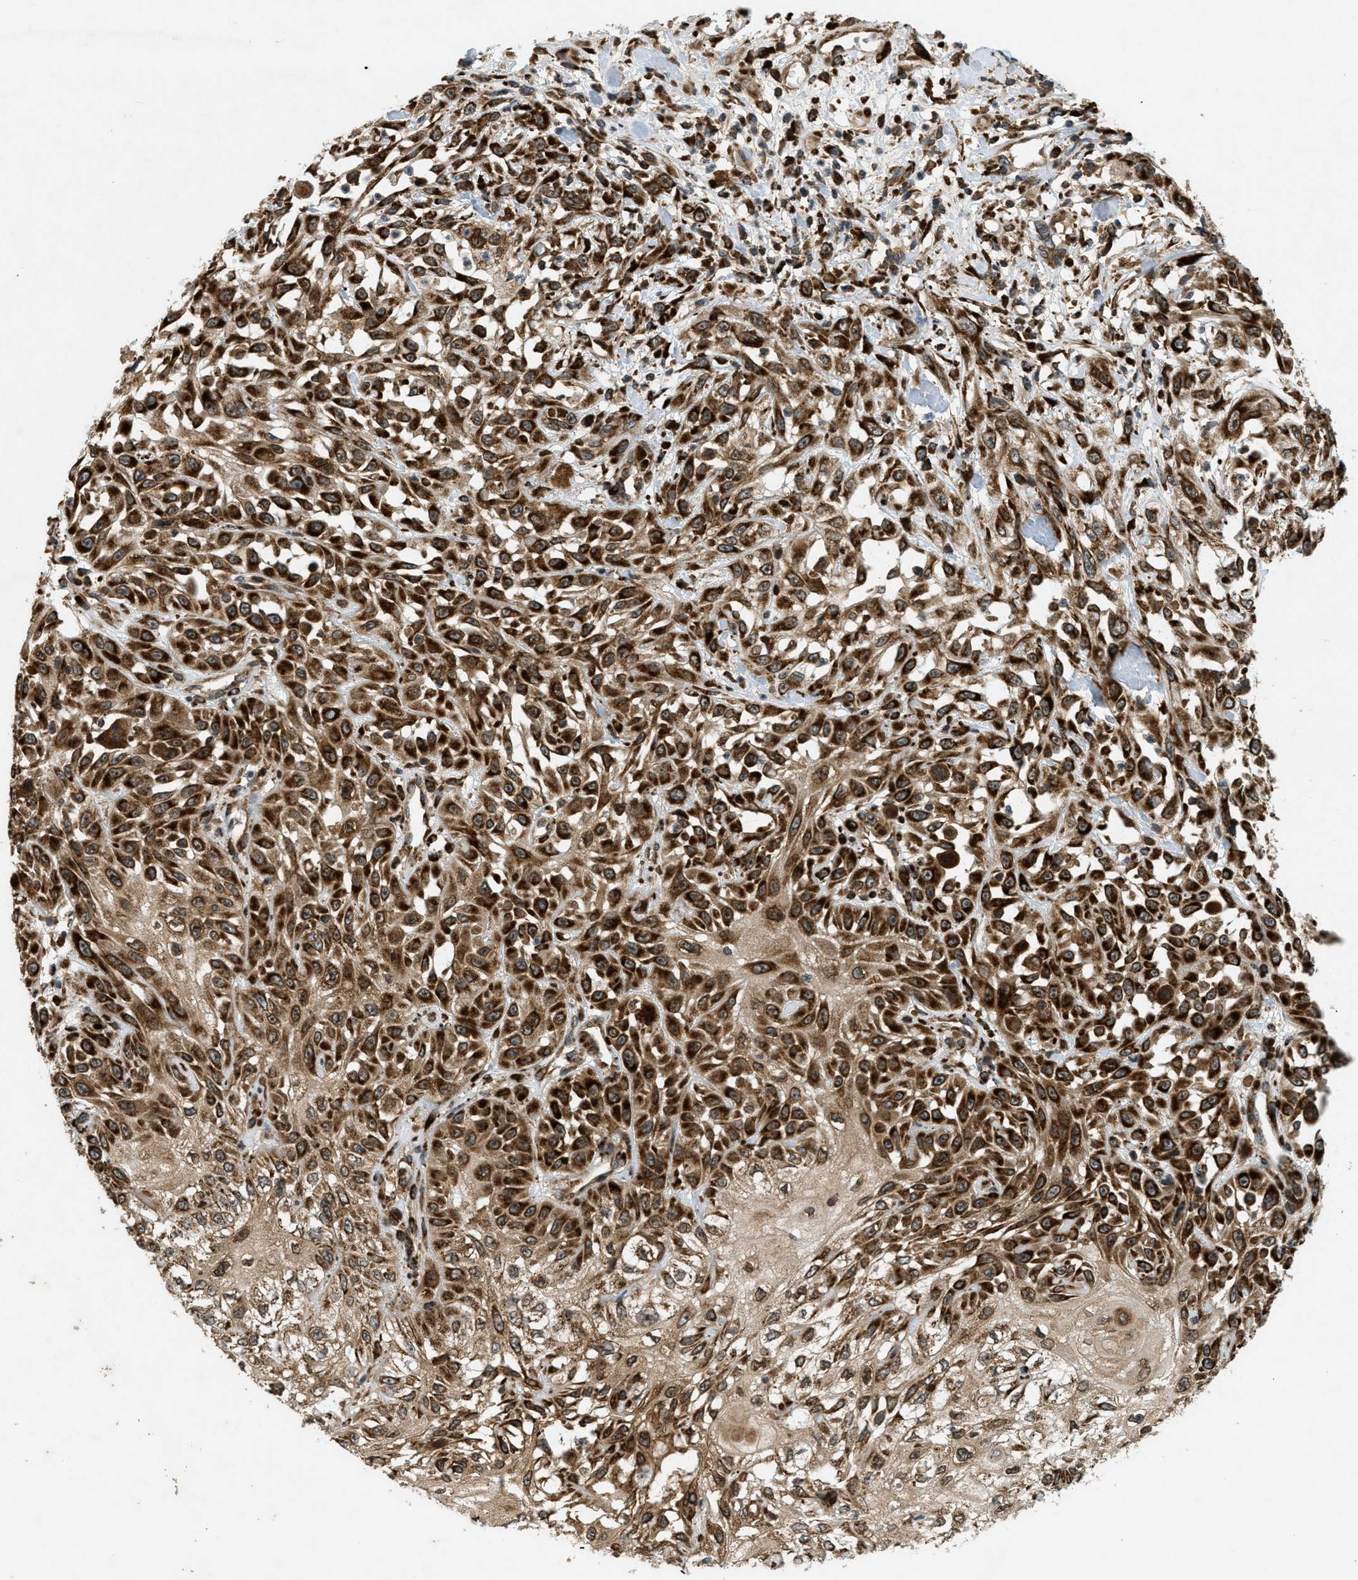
{"staining": {"intensity": "strong", "quantity": ">75%", "location": "cytoplasmic/membranous"}, "tissue": "skin cancer", "cell_type": "Tumor cells", "image_type": "cancer", "snomed": [{"axis": "morphology", "description": "Squamous cell carcinoma, NOS"}, {"axis": "morphology", "description": "Squamous cell carcinoma, metastatic, NOS"}, {"axis": "topography", "description": "Skin"}, {"axis": "topography", "description": "Lymph node"}], "caption": "Strong cytoplasmic/membranous expression for a protein is identified in about >75% of tumor cells of skin cancer (metastatic squamous cell carcinoma) using immunohistochemistry (IHC).", "gene": "PCDH18", "patient": {"sex": "male", "age": 75}}